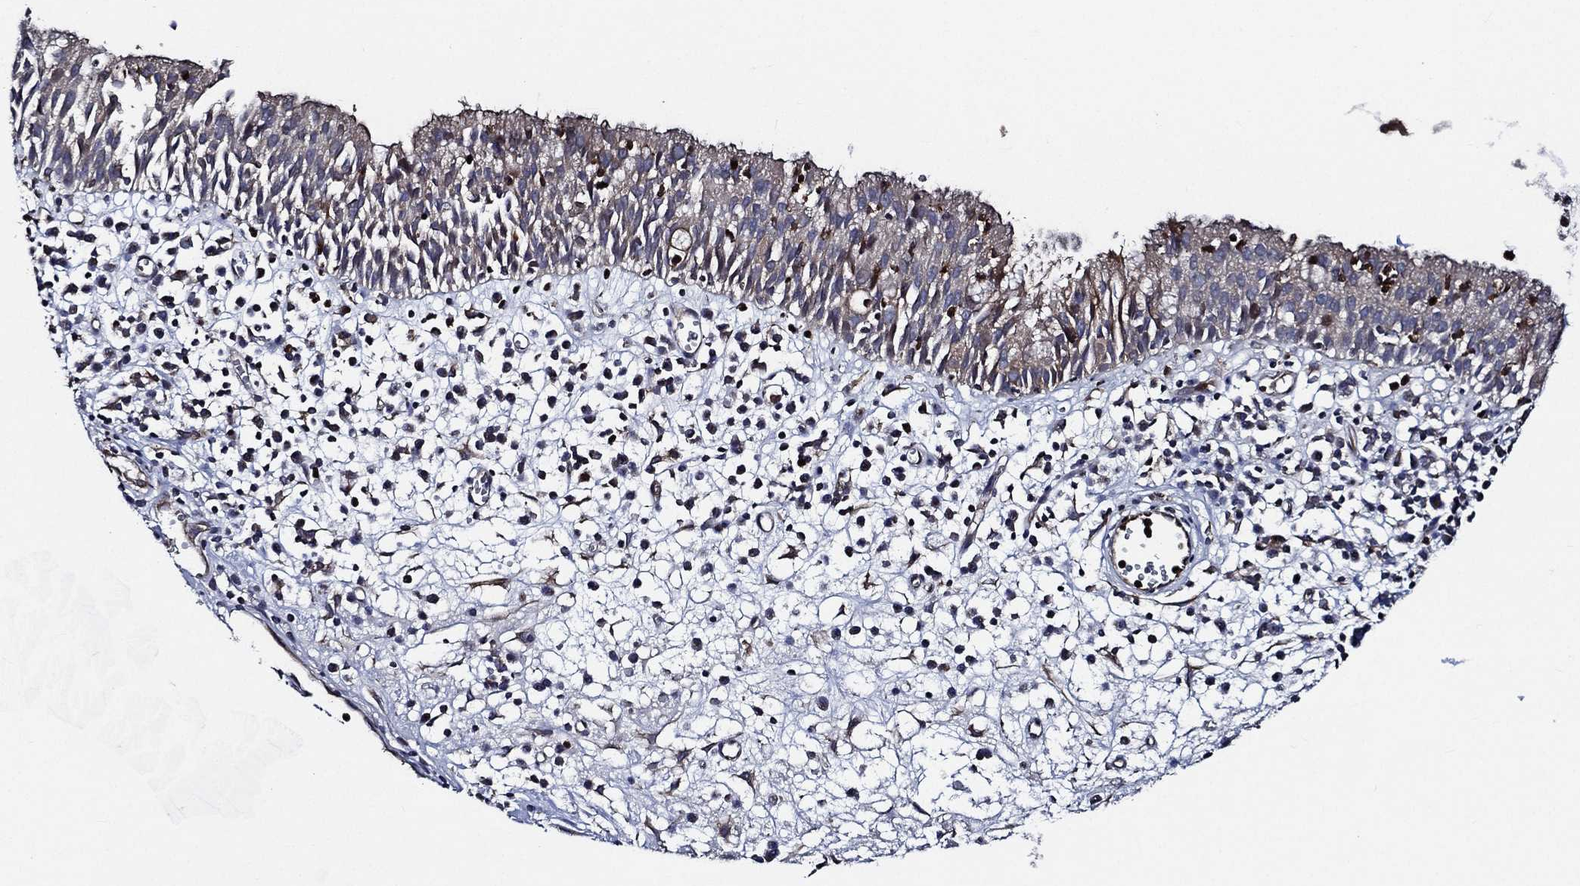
{"staining": {"intensity": "negative", "quantity": "none", "location": "none"}, "tissue": "nasopharynx", "cell_type": "Respiratory epithelial cells", "image_type": "normal", "snomed": [{"axis": "morphology", "description": "Normal tissue, NOS"}, {"axis": "topography", "description": "Nasopharynx"}], "caption": "Human nasopharynx stained for a protein using immunohistochemistry displays no staining in respiratory epithelial cells.", "gene": "KIF20B", "patient": {"sex": "female", "age": 77}}